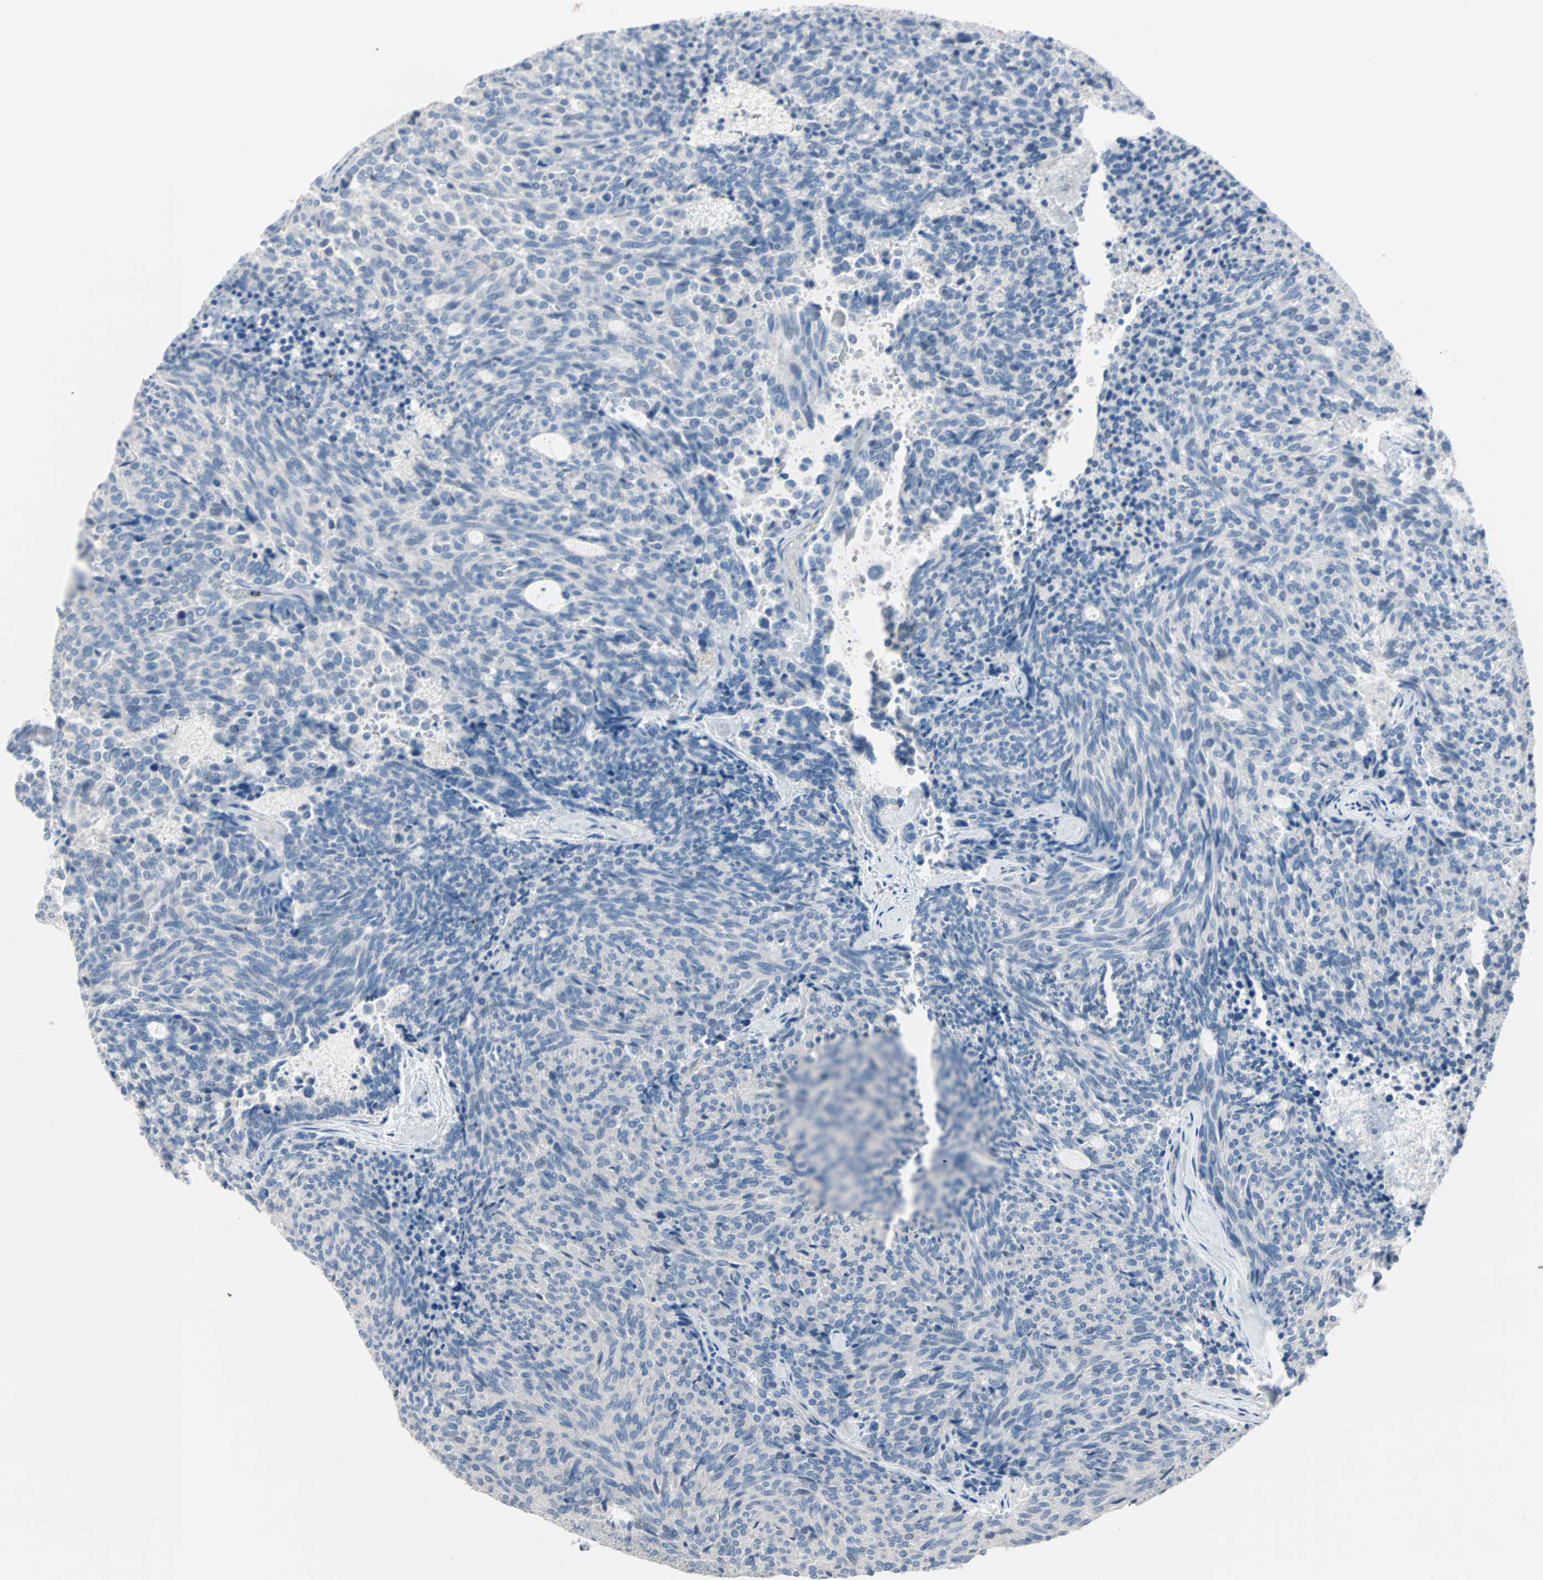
{"staining": {"intensity": "negative", "quantity": "none", "location": "none"}, "tissue": "carcinoid", "cell_type": "Tumor cells", "image_type": "cancer", "snomed": [{"axis": "morphology", "description": "Carcinoid, malignant, NOS"}, {"axis": "topography", "description": "Pancreas"}], "caption": "DAB (3,3'-diaminobenzidine) immunohistochemical staining of human carcinoid displays no significant staining in tumor cells. The staining was performed using DAB (3,3'-diaminobenzidine) to visualize the protein expression in brown, while the nuclei were stained in blue with hematoxylin (Magnification: 20x).", "gene": "ULBP1", "patient": {"sex": "female", "age": 54}}